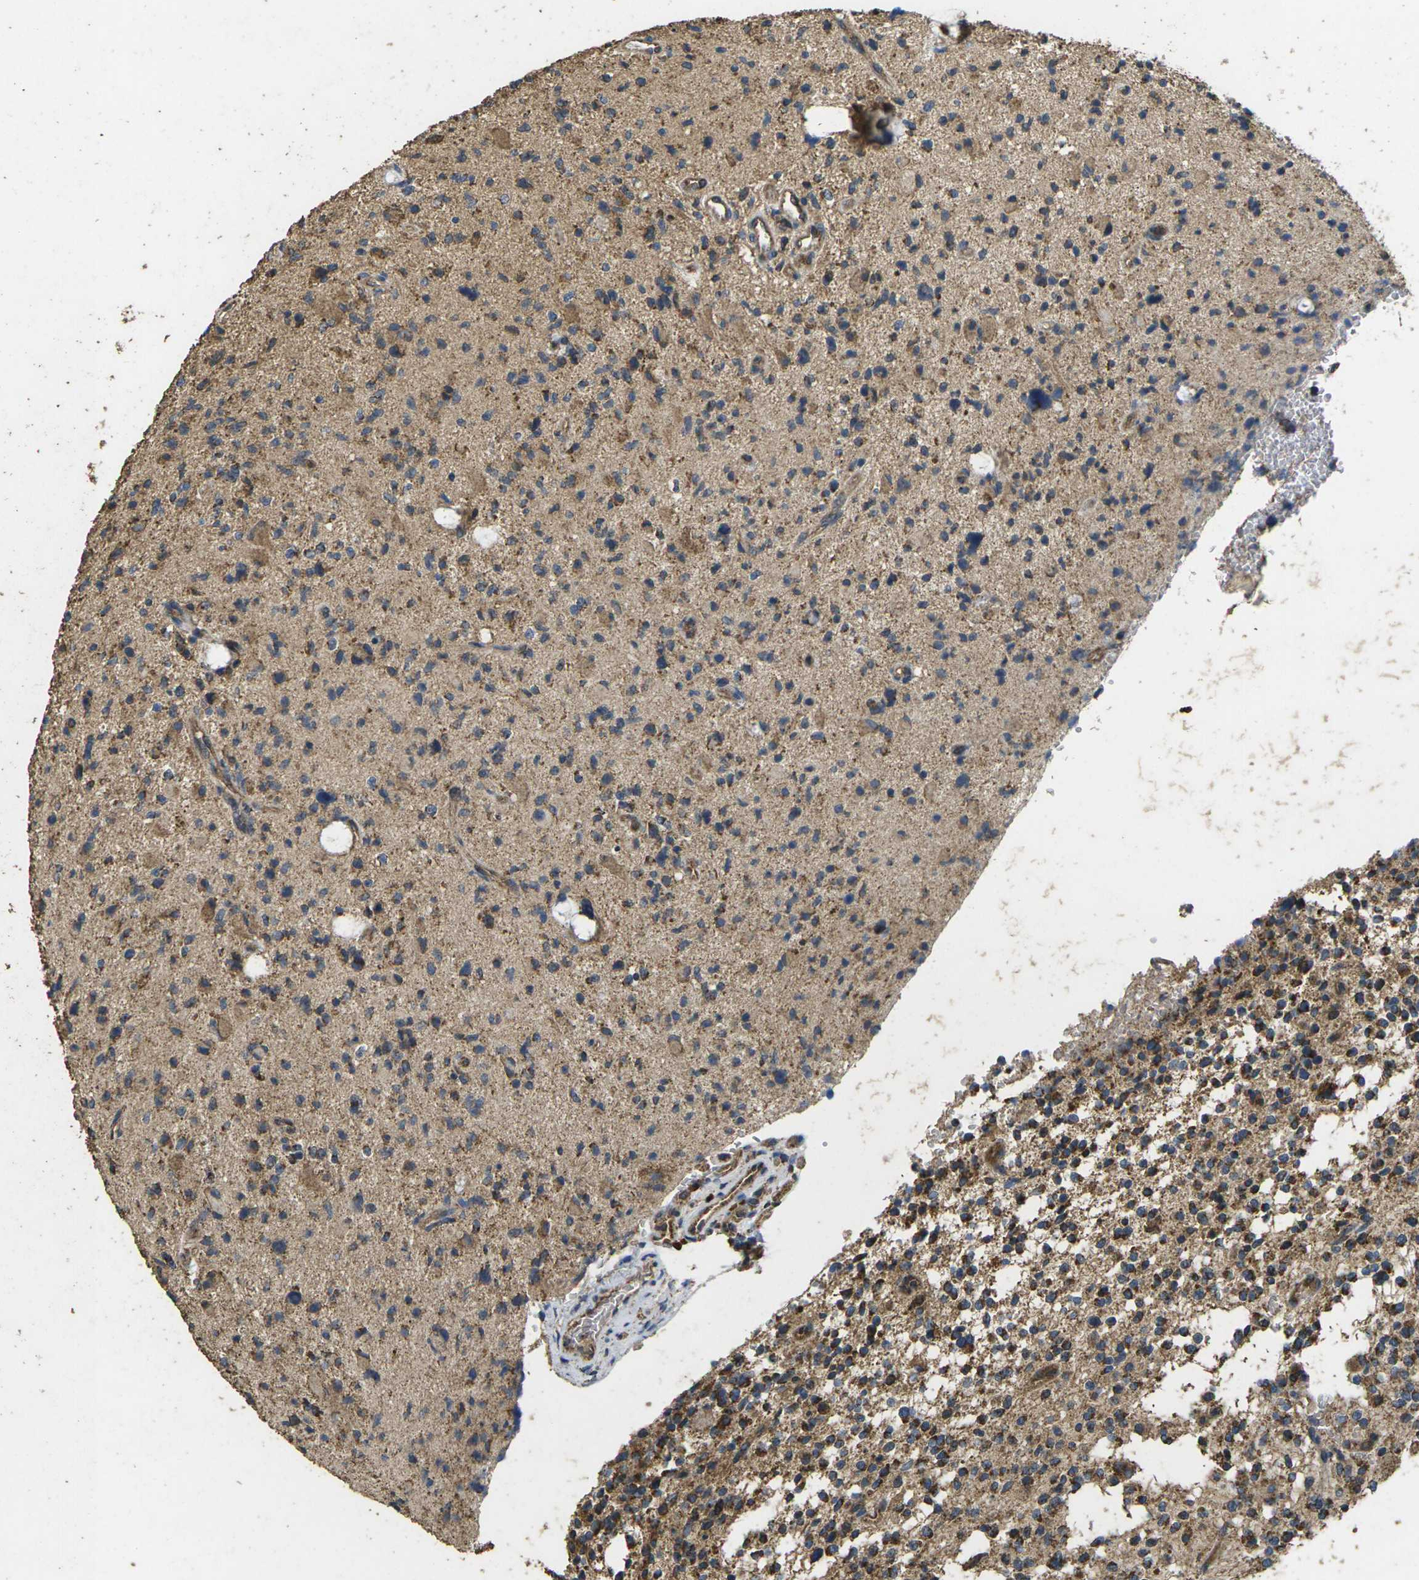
{"staining": {"intensity": "moderate", "quantity": ">75%", "location": "cytoplasmic/membranous"}, "tissue": "glioma", "cell_type": "Tumor cells", "image_type": "cancer", "snomed": [{"axis": "morphology", "description": "Glioma, malignant, High grade"}, {"axis": "topography", "description": "Brain"}], "caption": "Glioma stained with DAB immunohistochemistry demonstrates medium levels of moderate cytoplasmic/membranous positivity in approximately >75% of tumor cells. (DAB (3,3'-diaminobenzidine) IHC, brown staining for protein, blue staining for nuclei).", "gene": "MAPK11", "patient": {"sex": "male", "age": 48}}